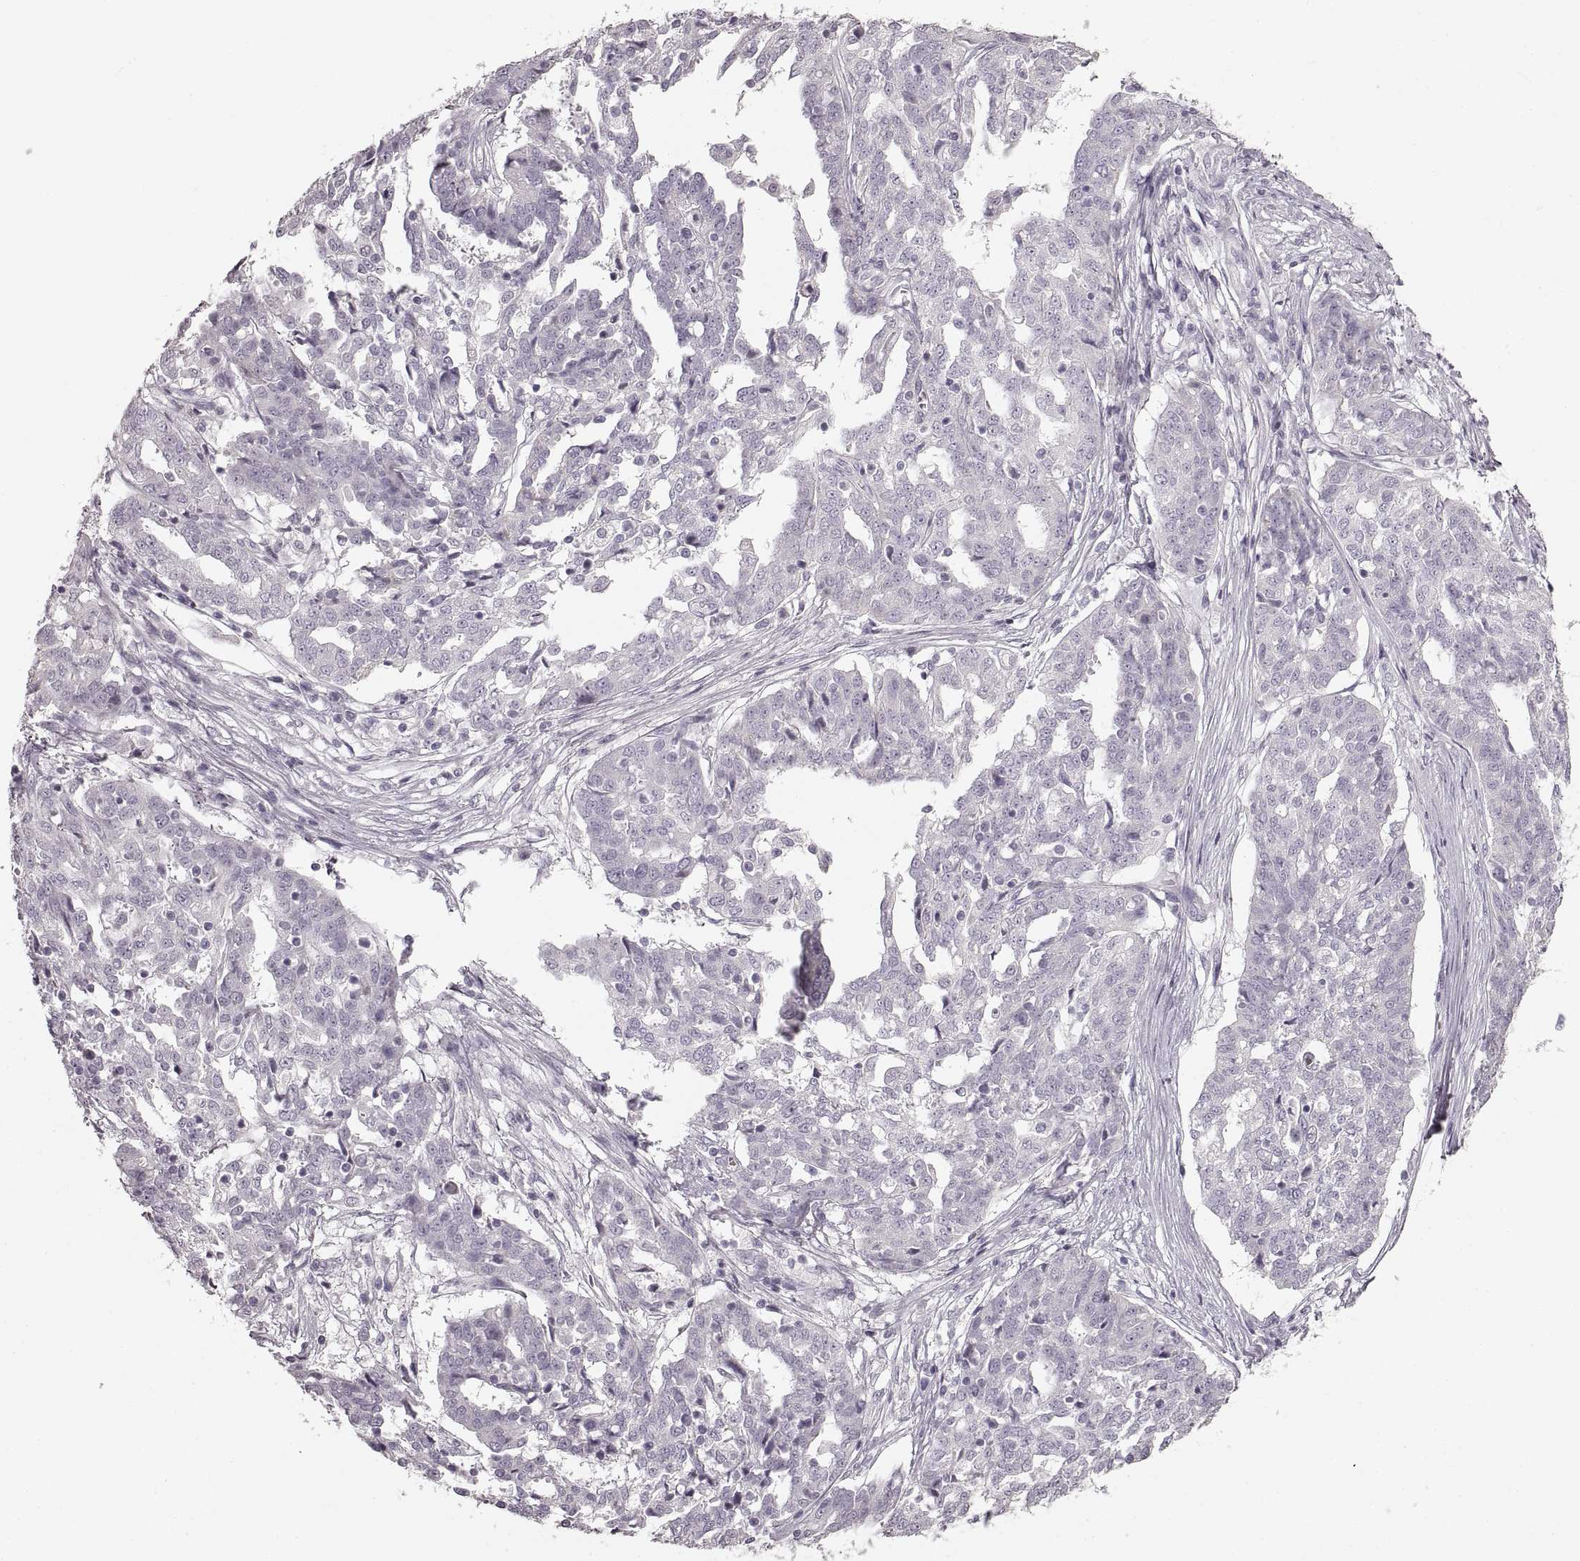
{"staining": {"intensity": "negative", "quantity": "none", "location": "none"}, "tissue": "ovarian cancer", "cell_type": "Tumor cells", "image_type": "cancer", "snomed": [{"axis": "morphology", "description": "Cystadenocarcinoma, serous, NOS"}, {"axis": "topography", "description": "Ovary"}], "caption": "Immunohistochemistry of human ovarian cancer (serous cystadenocarcinoma) shows no positivity in tumor cells.", "gene": "CNTN1", "patient": {"sex": "female", "age": 67}}